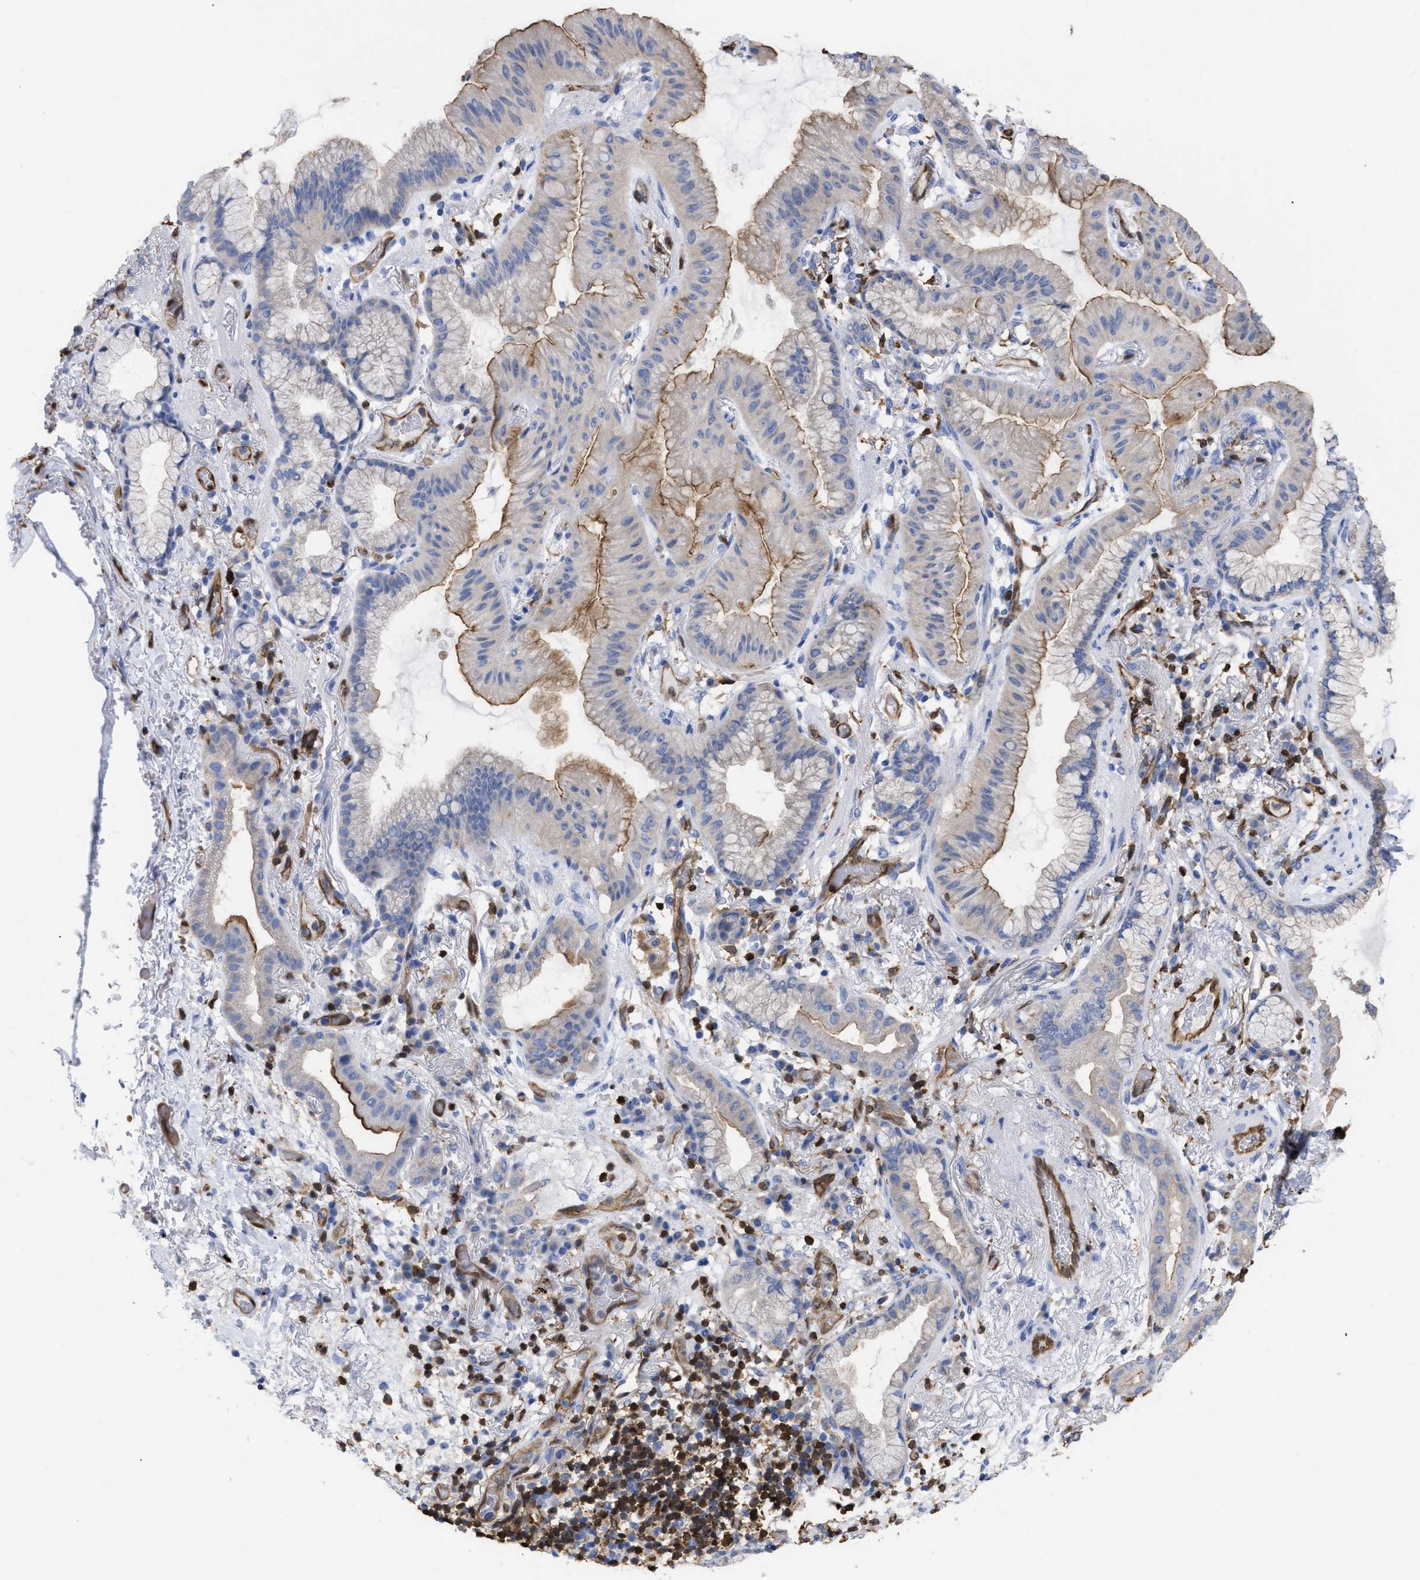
{"staining": {"intensity": "moderate", "quantity": "25%-75%", "location": "cytoplasmic/membranous"}, "tissue": "lung cancer", "cell_type": "Tumor cells", "image_type": "cancer", "snomed": [{"axis": "morphology", "description": "Normal tissue, NOS"}, {"axis": "morphology", "description": "Adenocarcinoma, NOS"}, {"axis": "topography", "description": "Bronchus"}, {"axis": "topography", "description": "Lung"}], "caption": "IHC image of neoplastic tissue: lung adenocarcinoma stained using immunohistochemistry (IHC) displays medium levels of moderate protein expression localized specifically in the cytoplasmic/membranous of tumor cells, appearing as a cytoplasmic/membranous brown color.", "gene": "GIMAP4", "patient": {"sex": "female", "age": 70}}